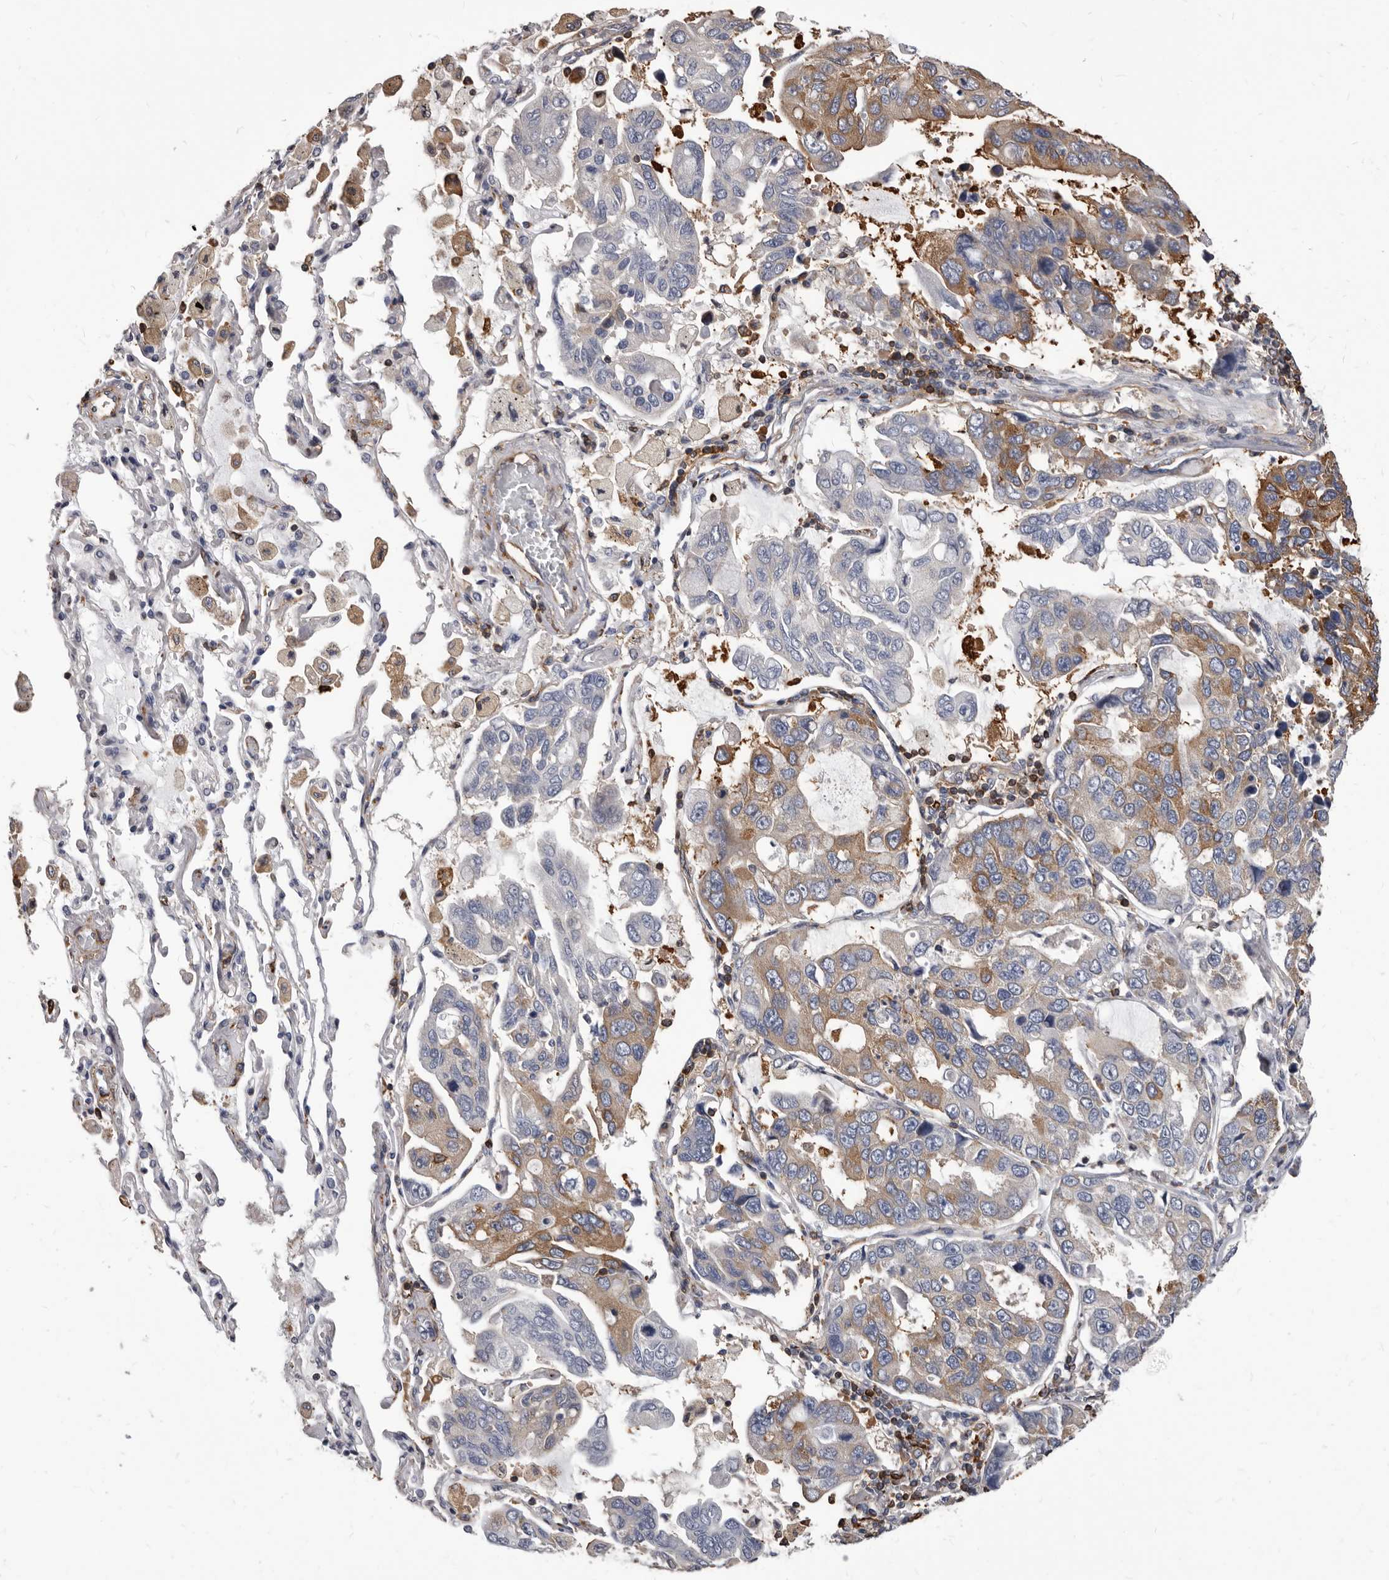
{"staining": {"intensity": "moderate", "quantity": "25%-75%", "location": "cytoplasmic/membranous"}, "tissue": "lung cancer", "cell_type": "Tumor cells", "image_type": "cancer", "snomed": [{"axis": "morphology", "description": "Adenocarcinoma, NOS"}, {"axis": "topography", "description": "Lung"}], "caption": "About 25%-75% of tumor cells in adenocarcinoma (lung) show moderate cytoplasmic/membranous protein staining as visualized by brown immunohistochemical staining.", "gene": "NIBAN1", "patient": {"sex": "male", "age": 64}}